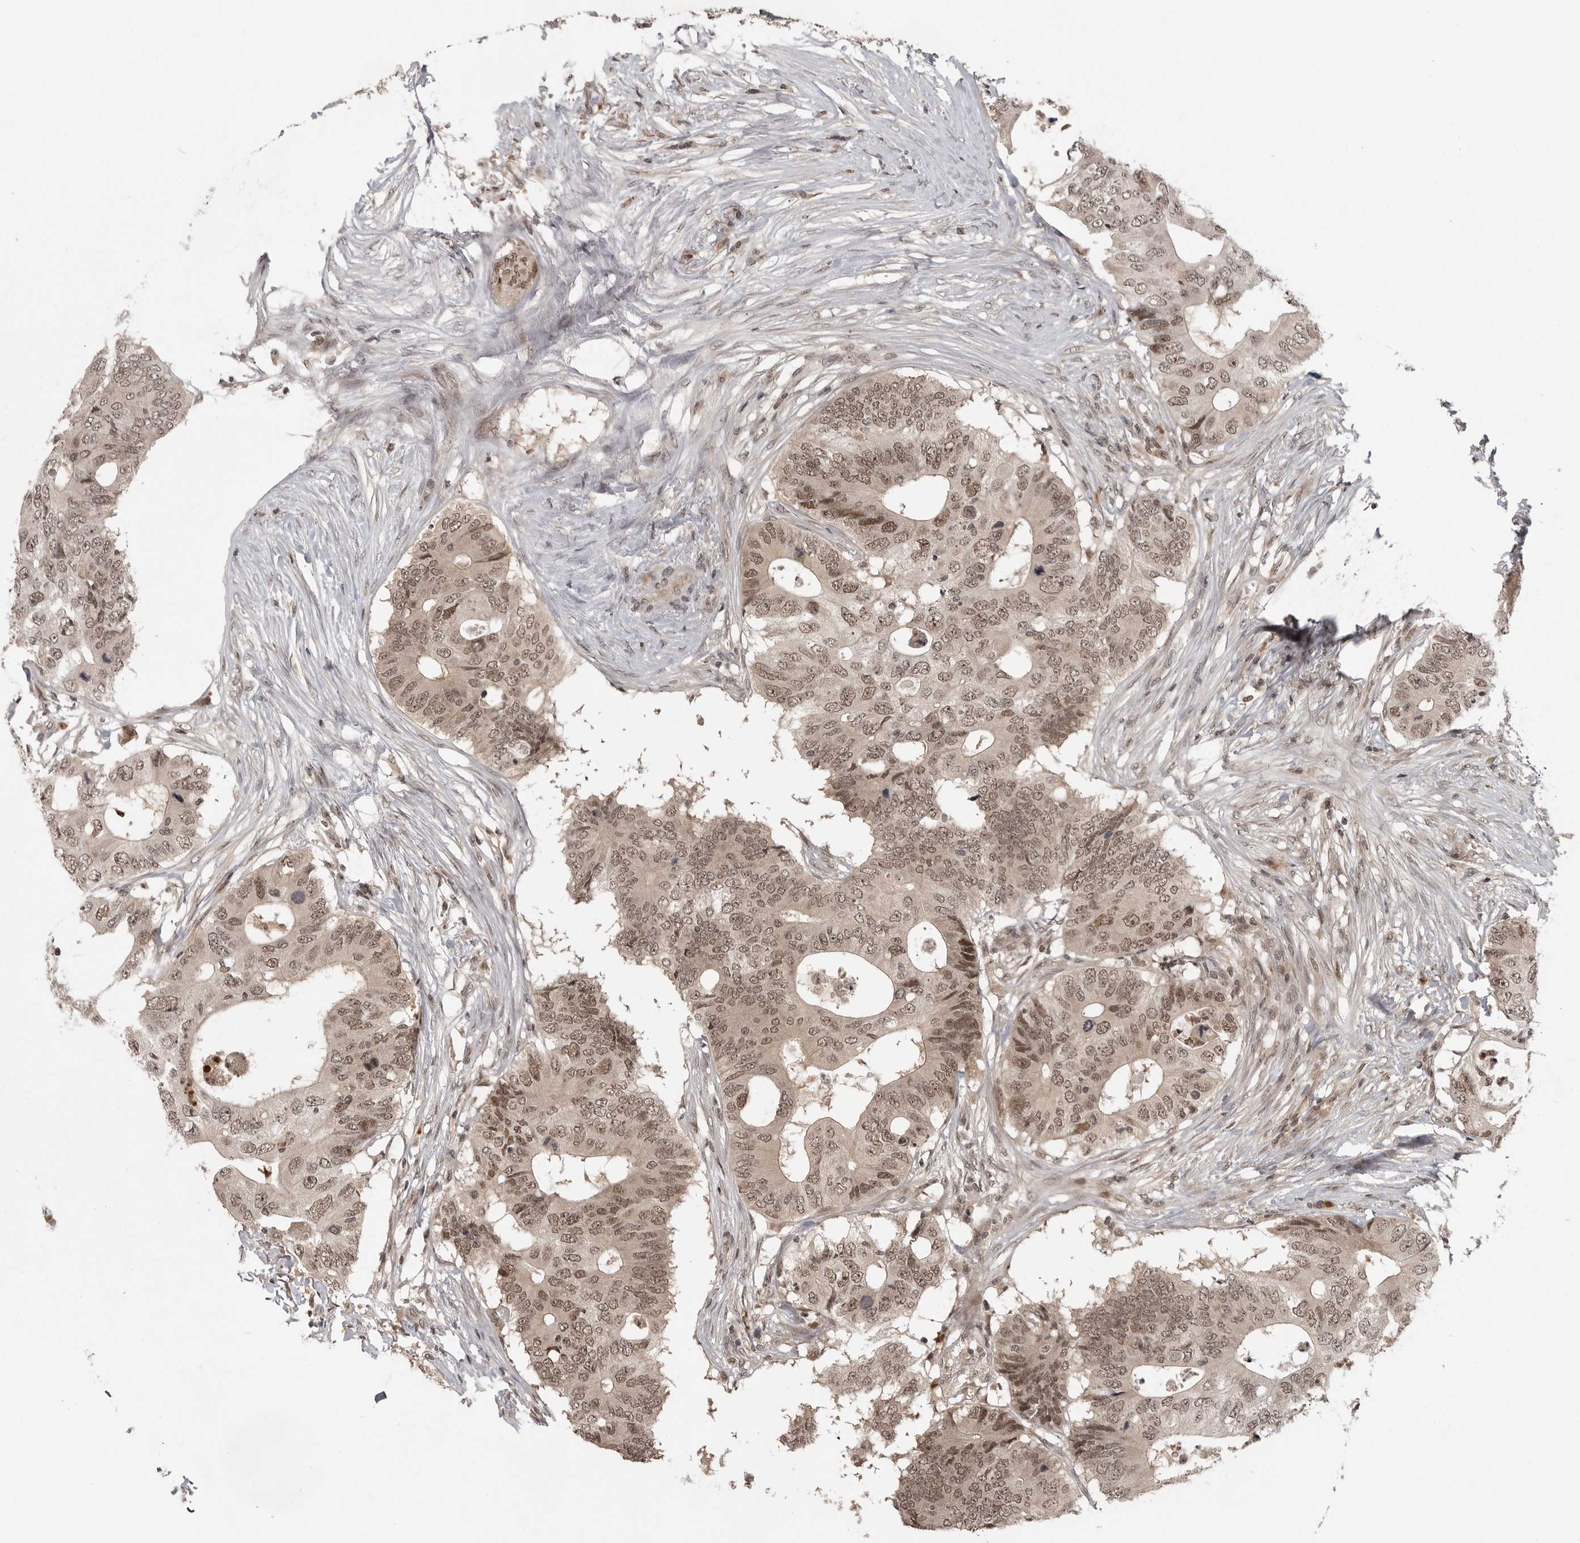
{"staining": {"intensity": "moderate", "quantity": ">75%", "location": "cytoplasmic/membranous,nuclear"}, "tissue": "colorectal cancer", "cell_type": "Tumor cells", "image_type": "cancer", "snomed": [{"axis": "morphology", "description": "Adenocarcinoma, NOS"}, {"axis": "topography", "description": "Colon"}], "caption": "Human colorectal cancer (adenocarcinoma) stained with a protein marker demonstrates moderate staining in tumor cells.", "gene": "PEG3", "patient": {"sex": "male", "age": 71}}